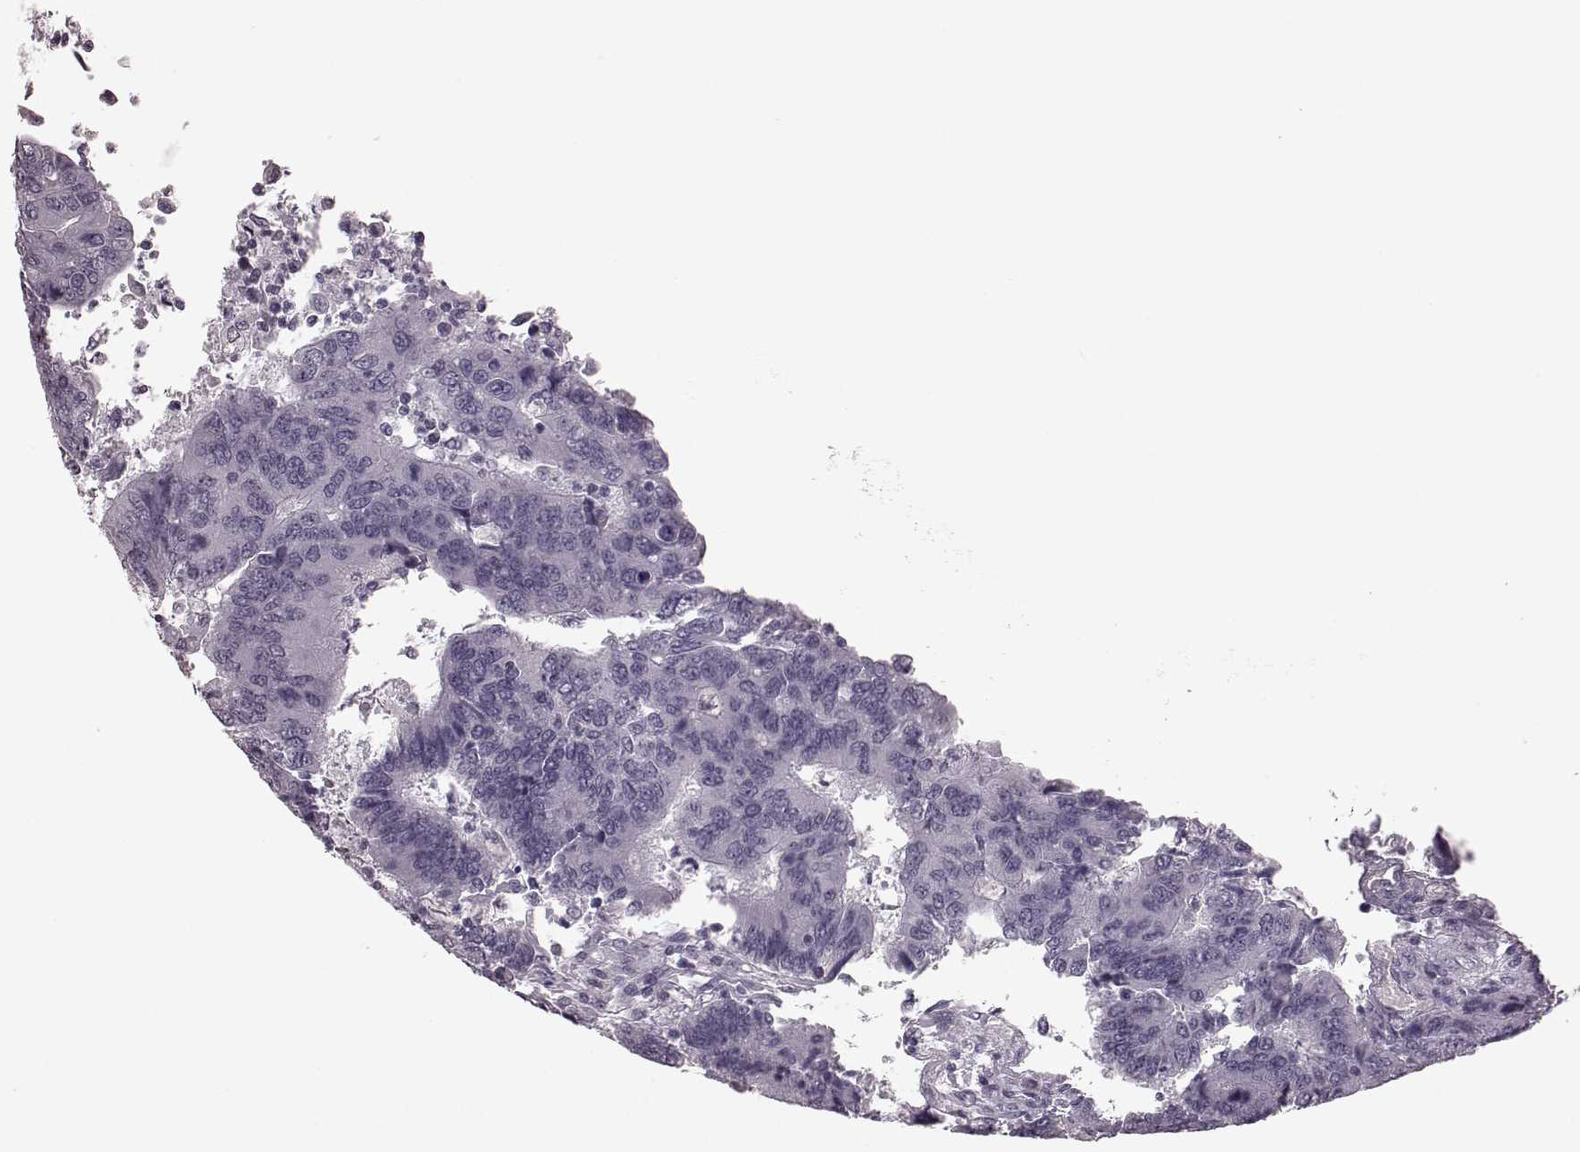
{"staining": {"intensity": "negative", "quantity": "none", "location": "none"}, "tissue": "colorectal cancer", "cell_type": "Tumor cells", "image_type": "cancer", "snomed": [{"axis": "morphology", "description": "Adenocarcinoma, NOS"}, {"axis": "topography", "description": "Colon"}], "caption": "Immunohistochemical staining of colorectal cancer (adenocarcinoma) shows no significant positivity in tumor cells. (DAB IHC visualized using brightfield microscopy, high magnification).", "gene": "TRPM1", "patient": {"sex": "female", "age": 67}}